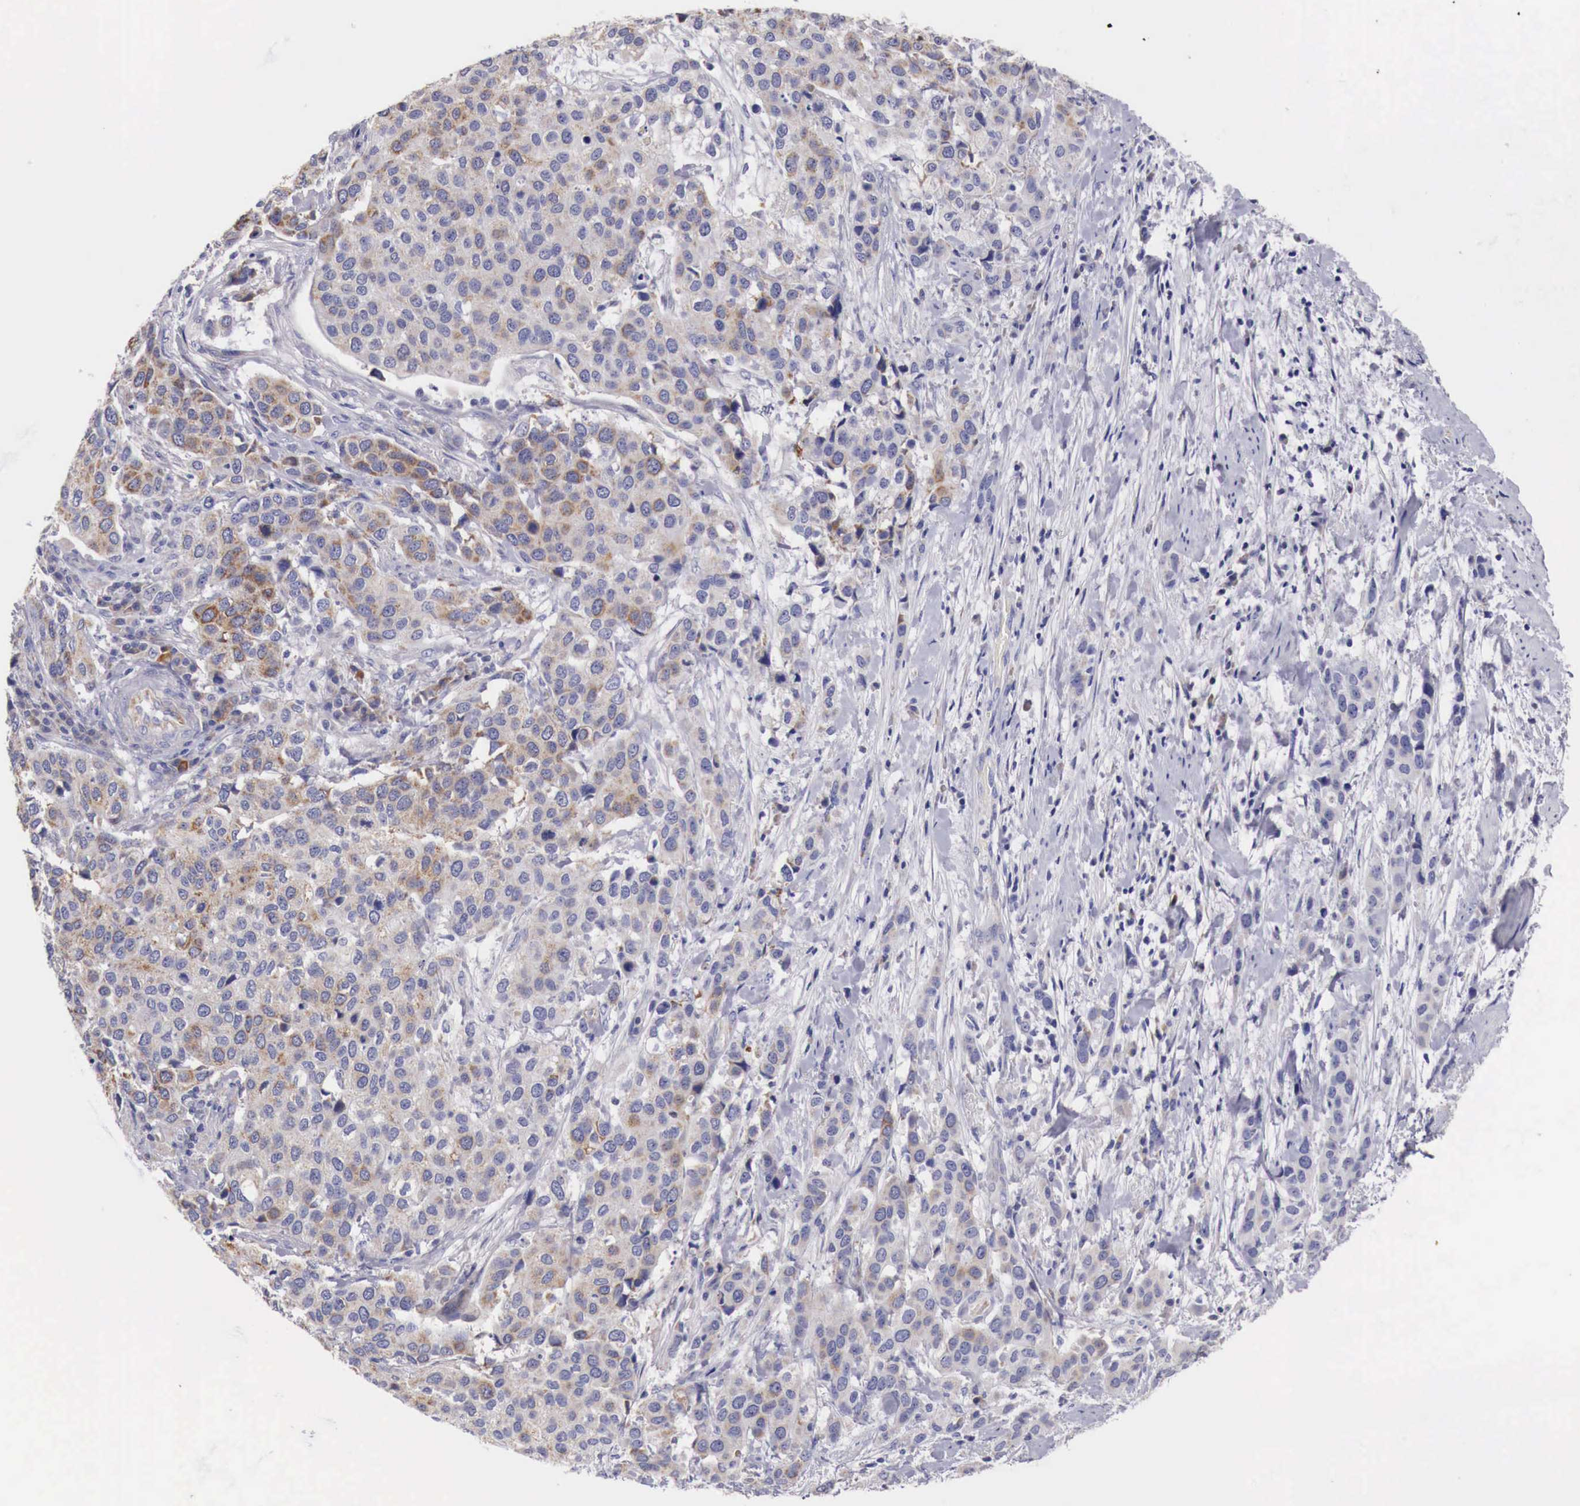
{"staining": {"intensity": "weak", "quantity": "25%-75%", "location": "cytoplasmic/membranous"}, "tissue": "cervical cancer", "cell_type": "Tumor cells", "image_type": "cancer", "snomed": [{"axis": "morphology", "description": "Squamous cell carcinoma, NOS"}, {"axis": "topography", "description": "Cervix"}], "caption": "A high-resolution histopathology image shows immunohistochemistry (IHC) staining of cervical cancer (squamous cell carcinoma), which exhibits weak cytoplasmic/membranous expression in about 25%-75% of tumor cells. (brown staining indicates protein expression, while blue staining denotes nuclei).", "gene": "NREP", "patient": {"sex": "female", "age": 54}}